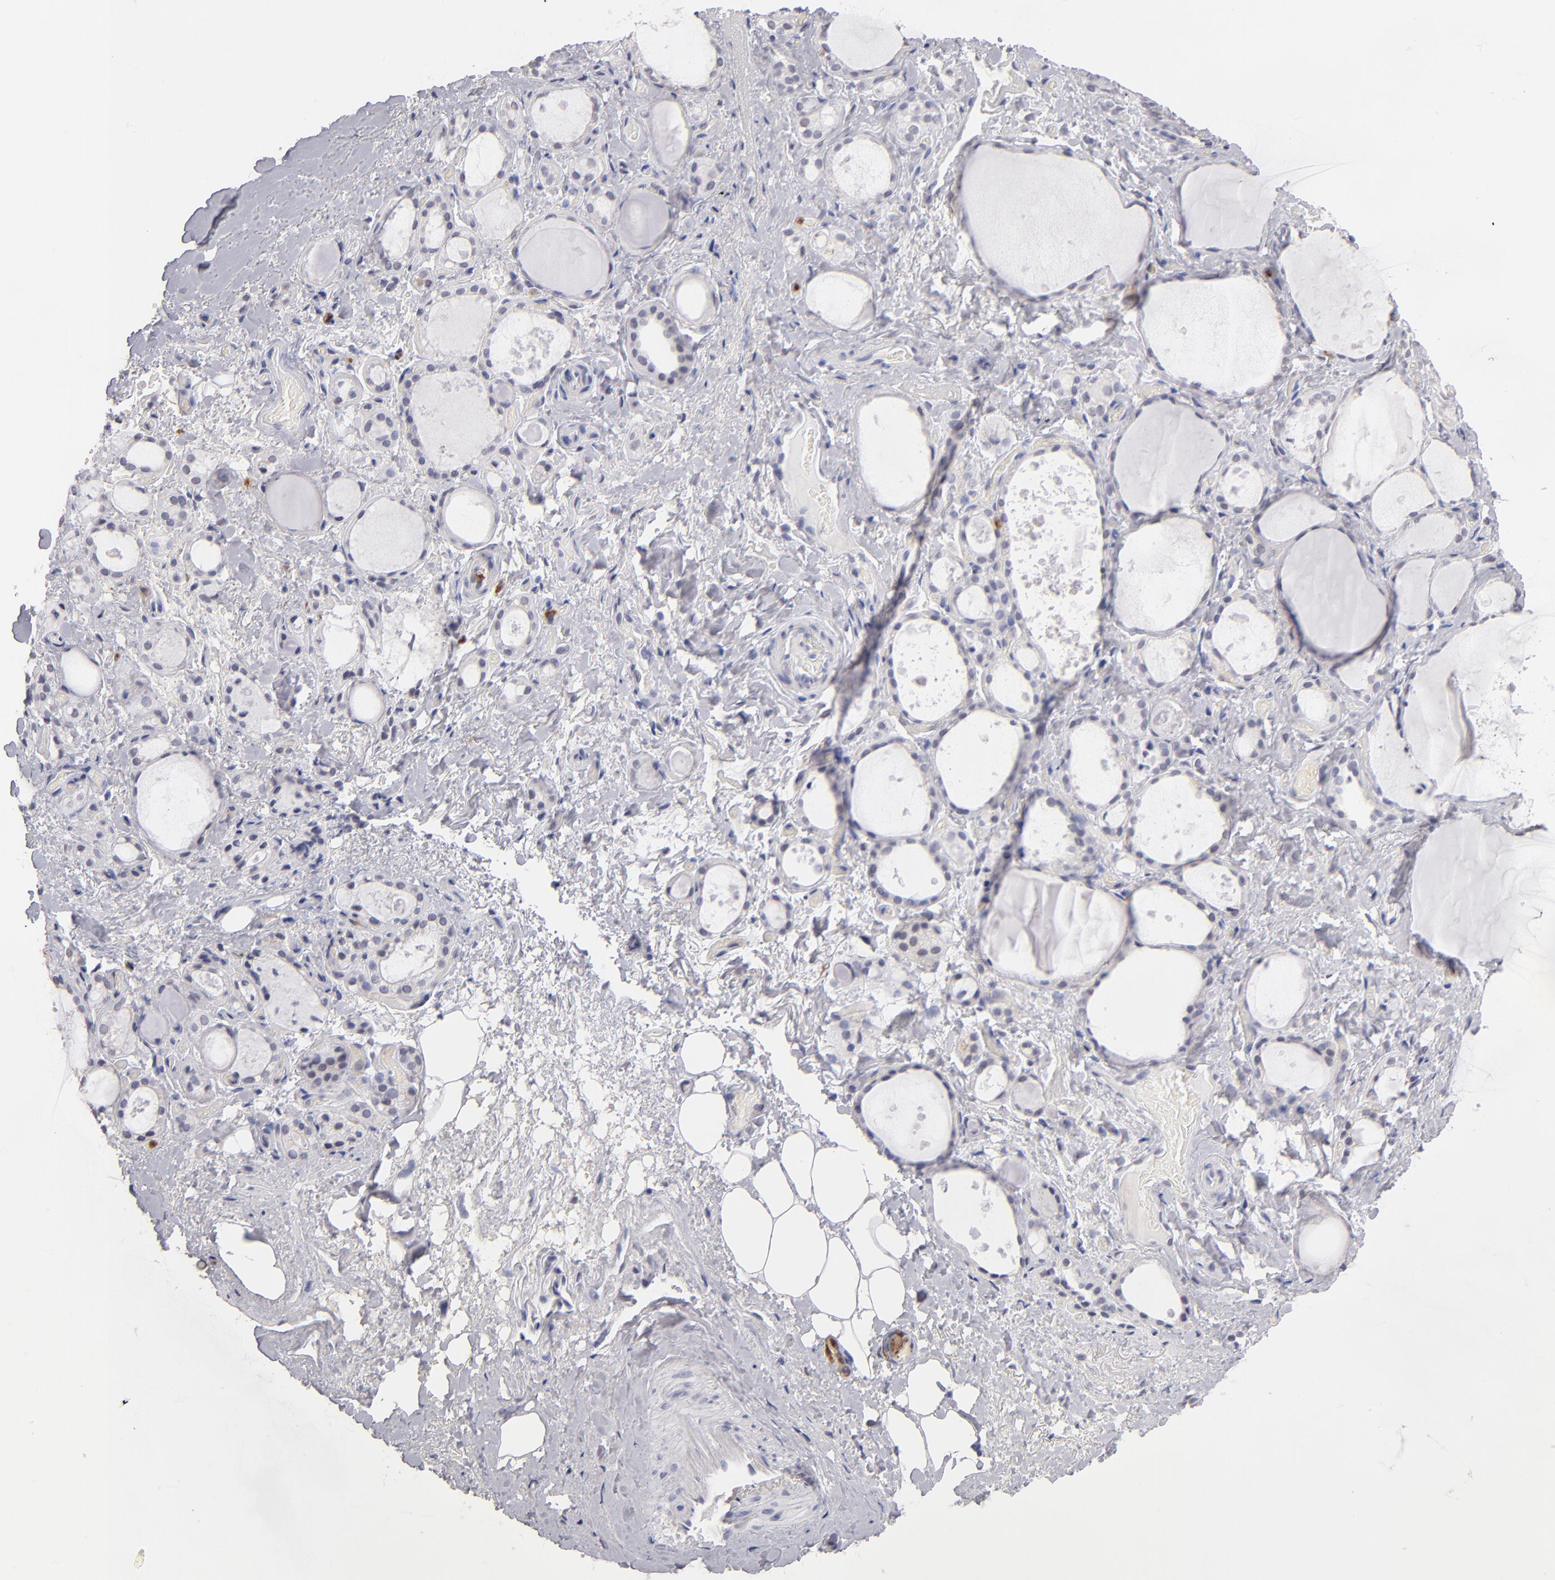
{"staining": {"intensity": "negative", "quantity": "none", "location": "none"}, "tissue": "thyroid gland", "cell_type": "Glandular cells", "image_type": "normal", "snomed": [{"axis": "morphology", "description": "Normal tissue, NOS"}, {"axis": "topography", "description": "Thyroid gland"}], "caption": "There is no significant staining in glandular cells of thyroid gland.", "gene": "MGAM", "patient": {"sex": "female", "age": 75}}